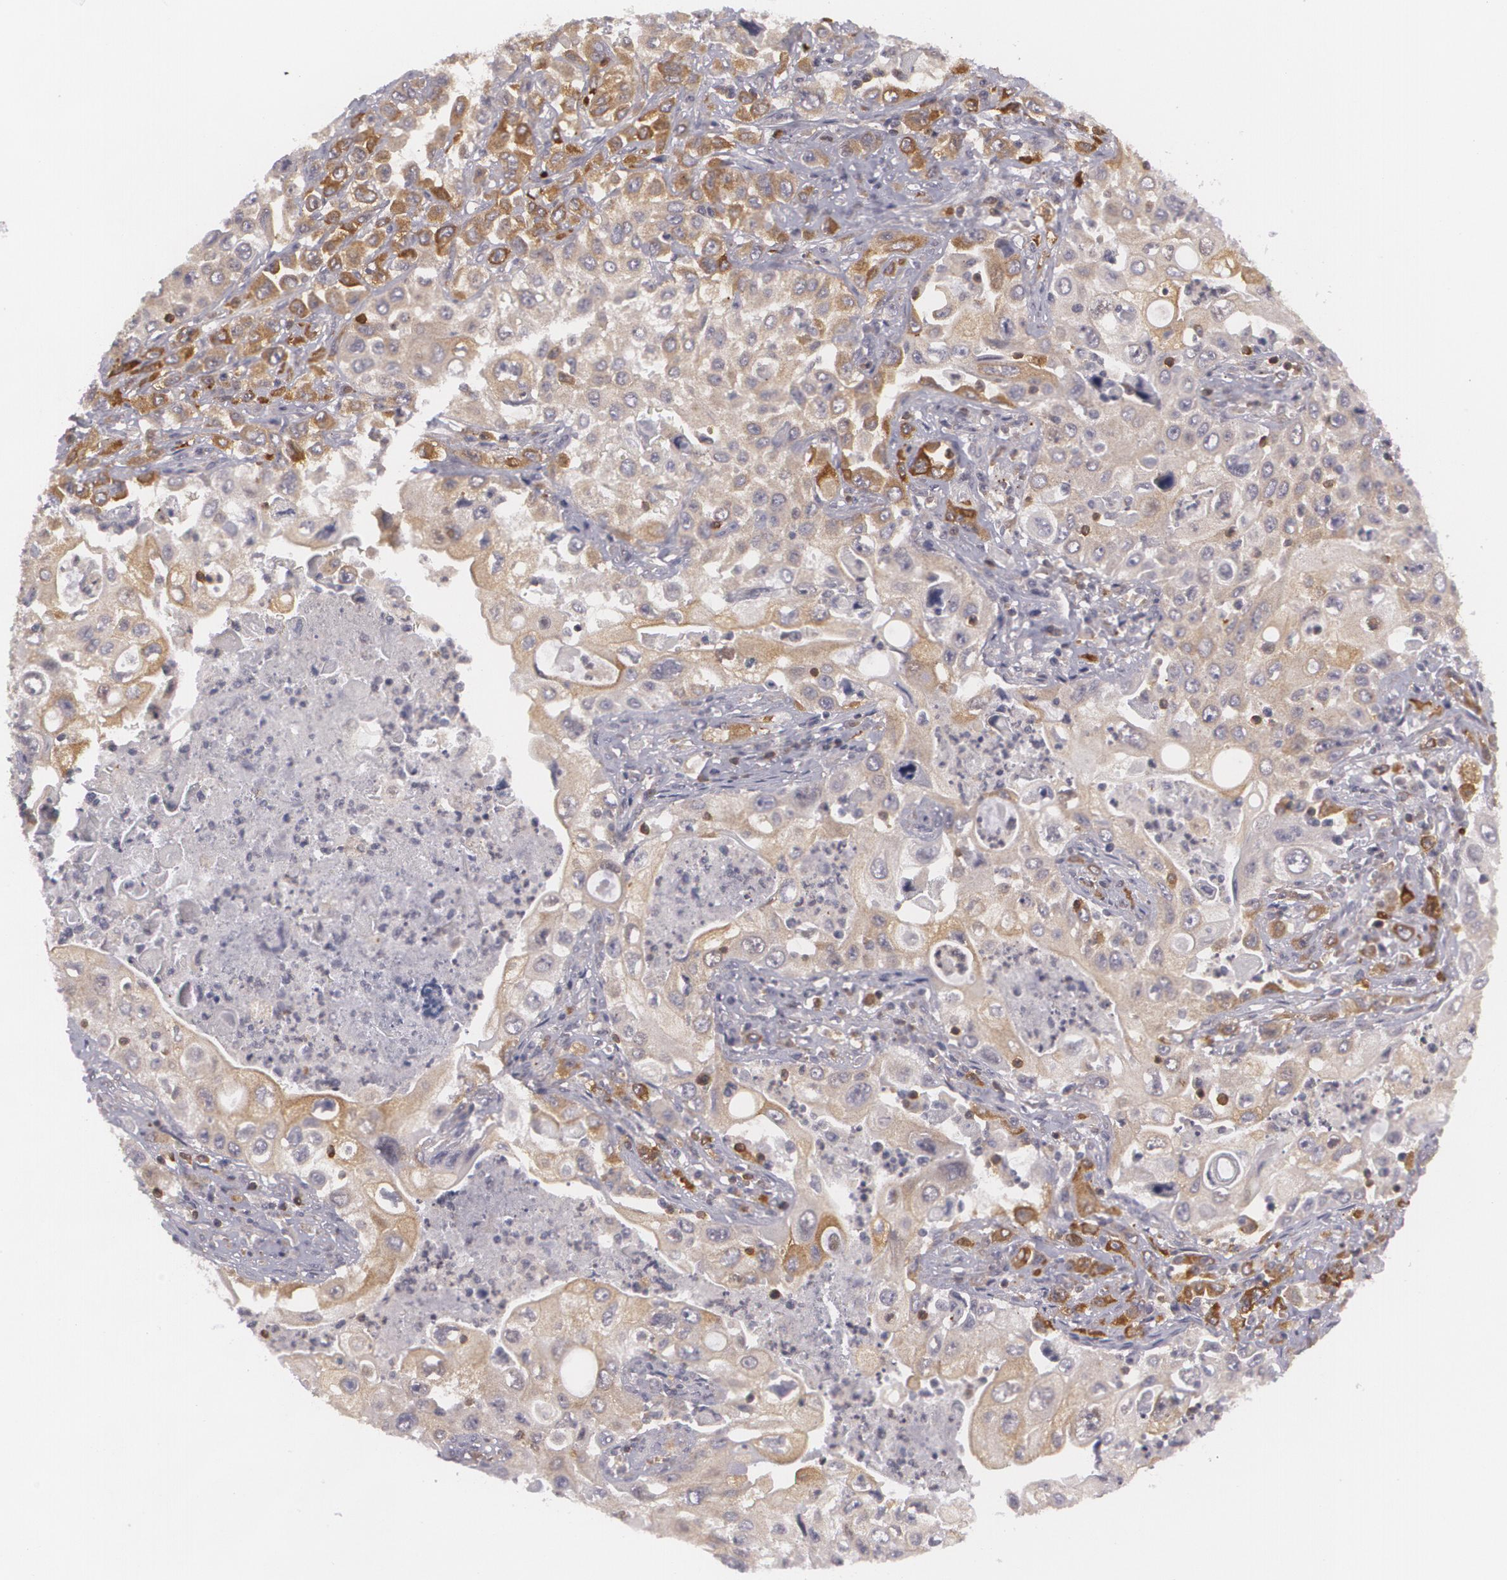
{"staining": {"intensity": "weak", "quantity": ">75%", "location": "cytoplasmic/membranous"}, "tissue": "pancreatic cancer", "cell_type": "Tumor cells", "image_type": "cancer", "snomed": [{"axis": "morphology", "description": "Adenocarcinoma, NOS"}, {"axis": "topography", "description": "Pancreas"}], "caption": "A photomicrograph showing weak cytoplasmic/membranous expression in about >75% of tumor cells in pancreatic cancer, as visualized by brown immunohistochemical staining.", "gene": "BIN1", "patient": {"sex": "male", "age": 70}}